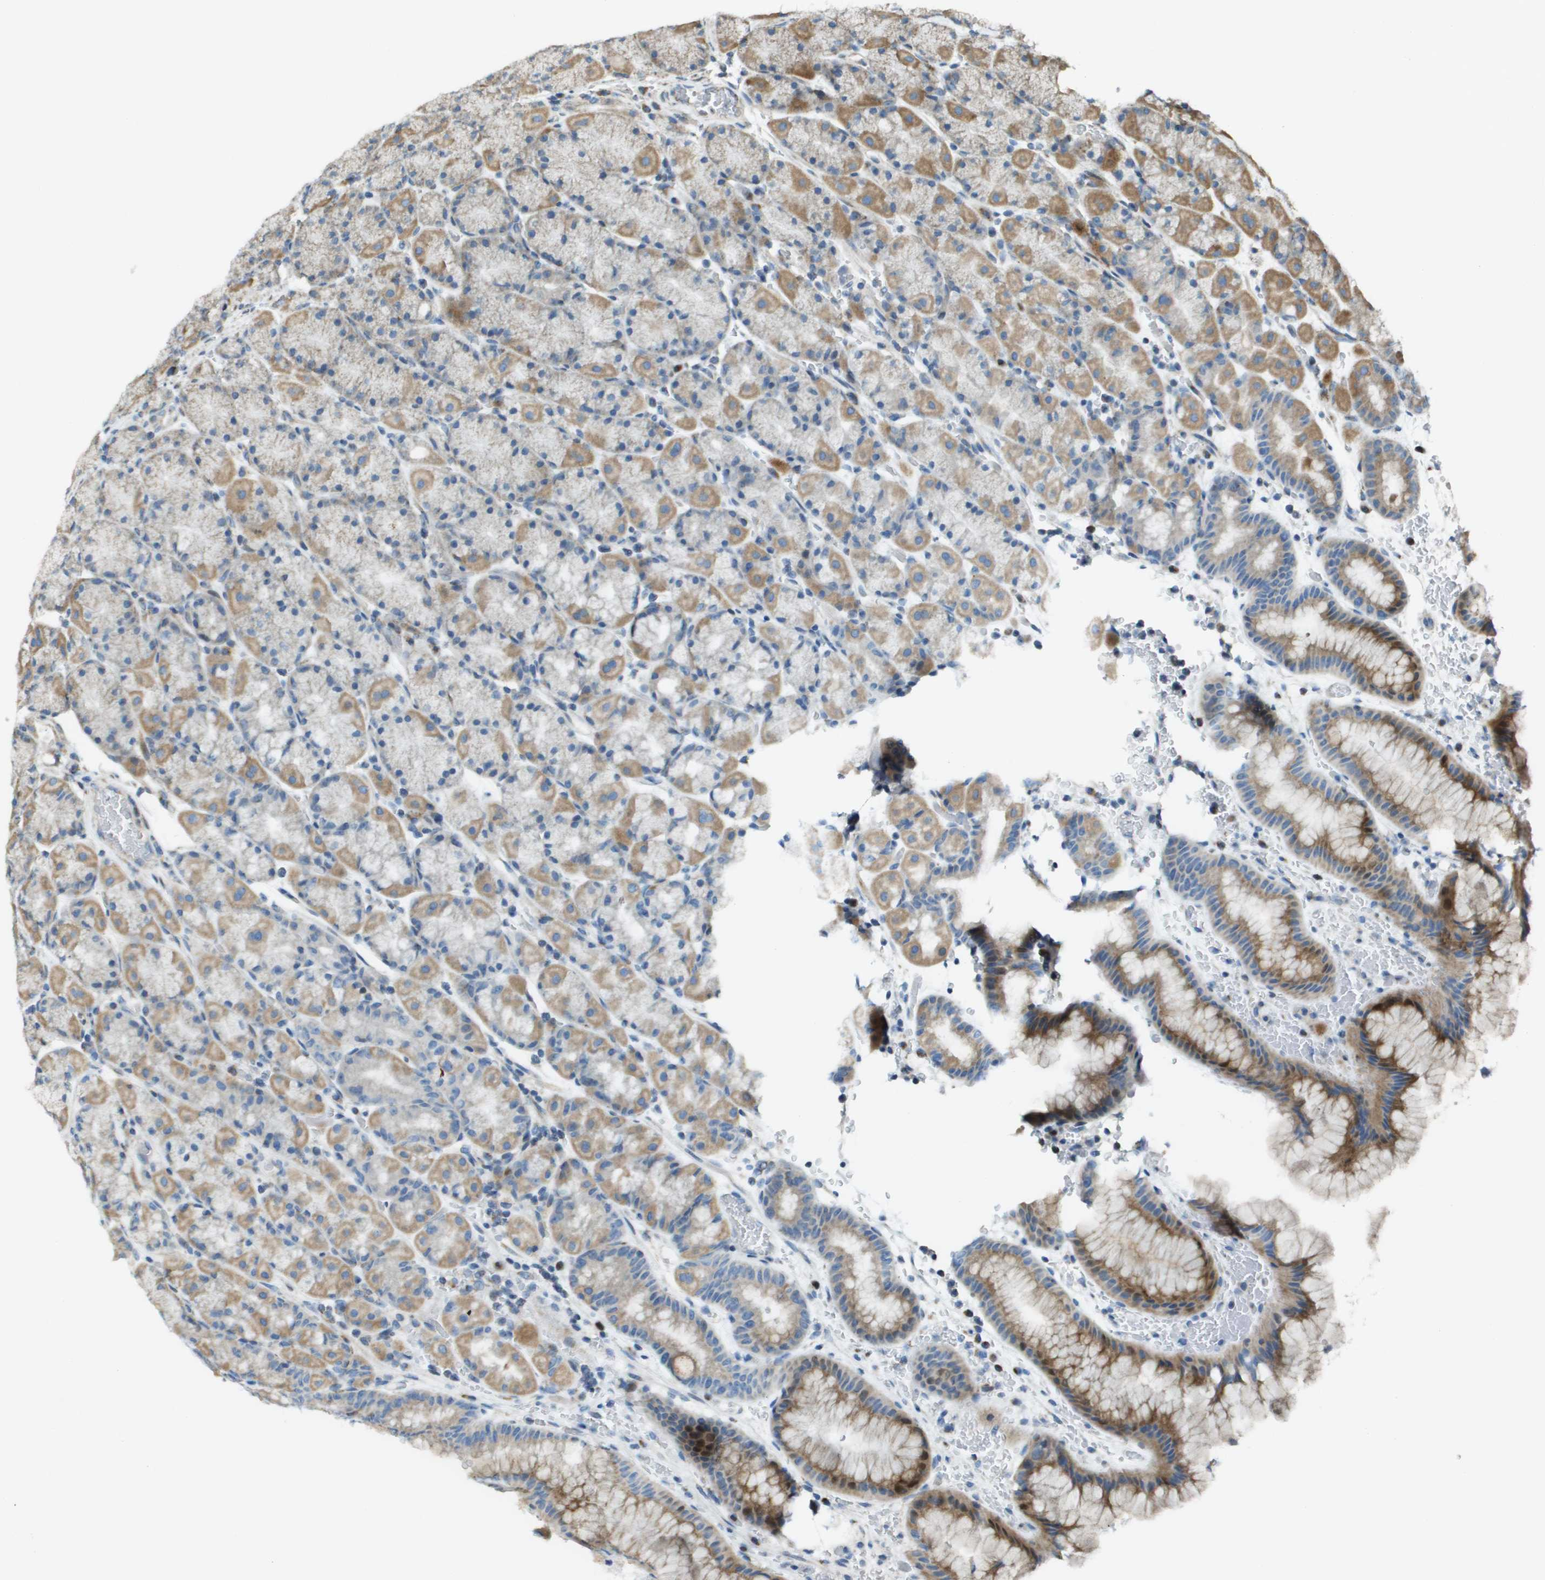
{"staining": {"intensity": "moderate", "quantity": "25%-75%", "location": "cytoplasmic/membranous"}, "tissue": "stomach", "cell_type": "Glandular cells", "image_type": "normal", "snomed": [{"axis": "morphology", "description": "Normal tissue, NOS"}, {"axis": "morphology", "description": "Carcinoid, malignant, NOS"}, {"axis": "topography", "description": "Stomach, upper"}], "caption": "Immunohistochemistry (IHC) histopathology image of benign human stomach stained for a protein (brown), which exhibits medium levels of moderate cytoplasmic/membranous staining in about 25%-75% of glandular cells.", "gene": "MGAT3", "patient": {"sex": "male", "age": 39}}